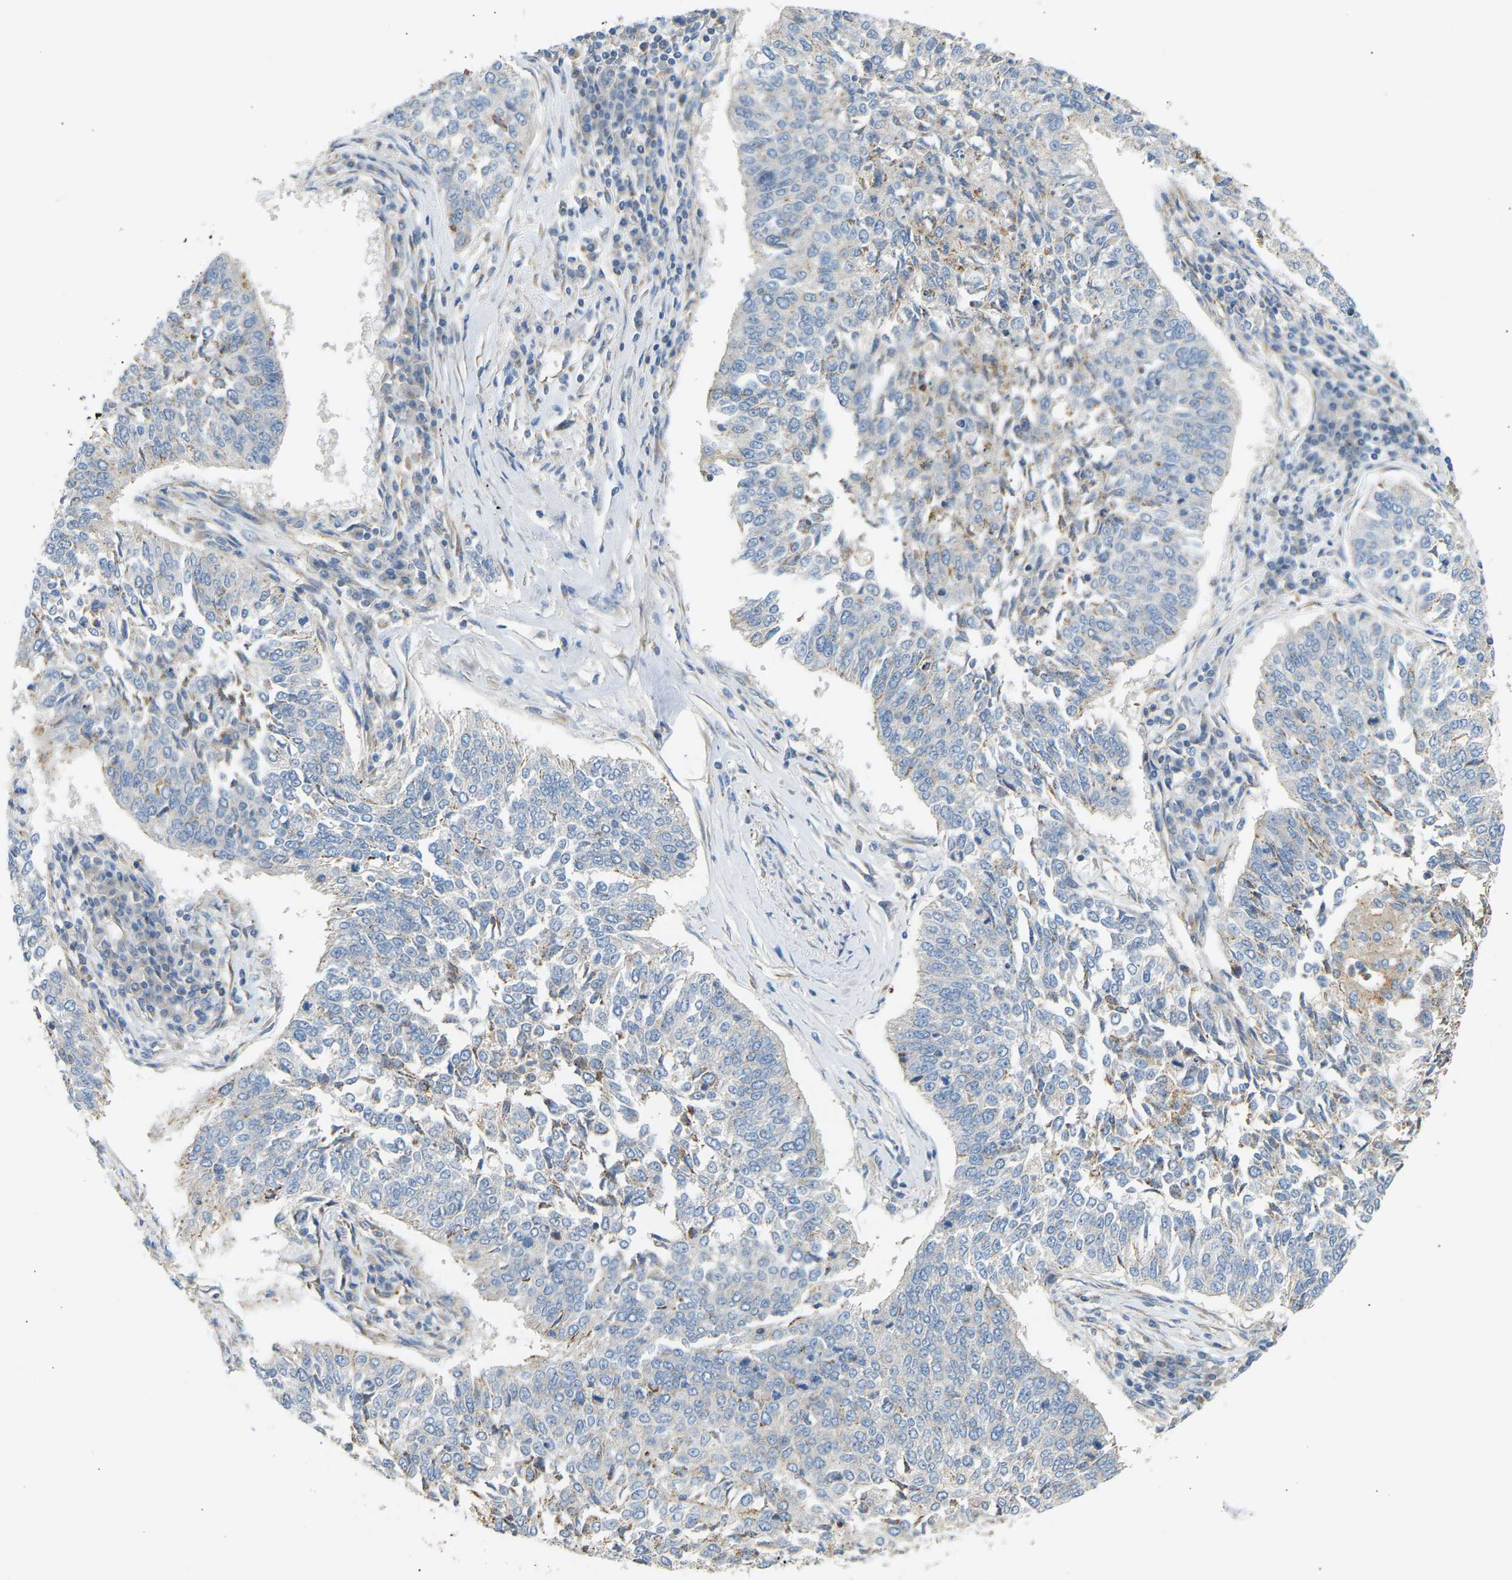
{"staining": {"intensity": "moderate", "quantity": "<25%", "location": "cytoplasmic/membranous"}, "tissue": "lung cancer", "cell_type": "Tumor cells", "image_type": "cancer", "snomed": [{"axis": "morphology", "description": "Normal tissue, NOS"}, {"axis": "morphology", "description": "Squamous cell carcinoma, NOS"}, {"axis": "topography", "description": "Cartilage tissue"}, {"axis": "topography", "description": "Bronchus"}, {"axis": "topography", "description": "Lung"}], "caption": "Tumor cells show moderate cytoplasmic/membranous positivity in approximately <25% of cells in squamous cell carcinoma (lung).", "gene": "YIPF2", "patient": {"sex": "female", "age": 49}}